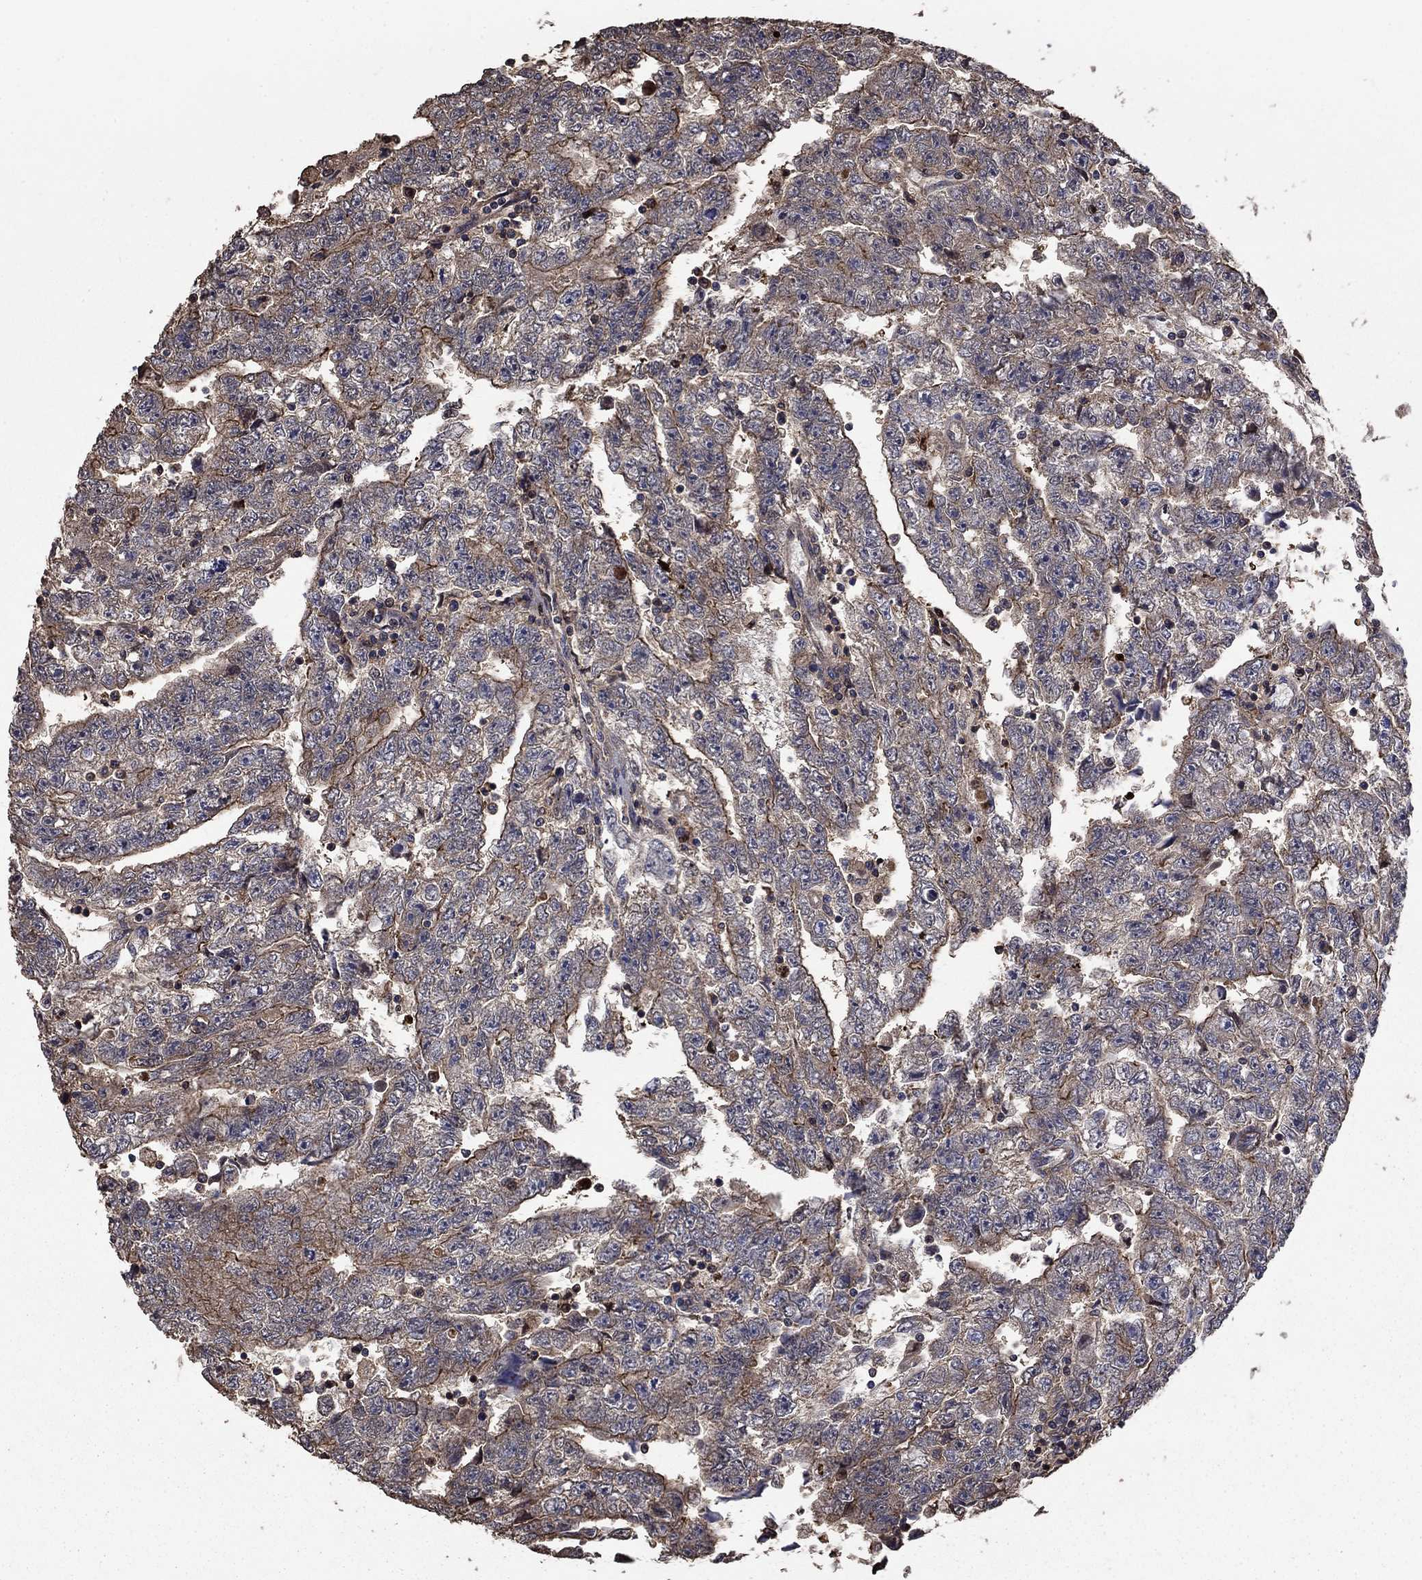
{"staining": {"intensity": "moderate", "quantity": "<25%", "location": "cytoplasmic/membranous"}, "tissue": "testis cancer", "cell_type": "Tumor cells", "image_type": "cancer", "snomed": [{"axis": "morphology", "description": "Carcinoma, Embryonal, NOS"}, {"axis": "topography", "description": "Testis"}], "caption": "The histopathology image reveals staining of testis cancer, revealing moderate cytoplasmic/membranous protein expression (brown color) within tumor cells.", "gene": "DVL1", "patient": {"sex": "male", "age": 25}}